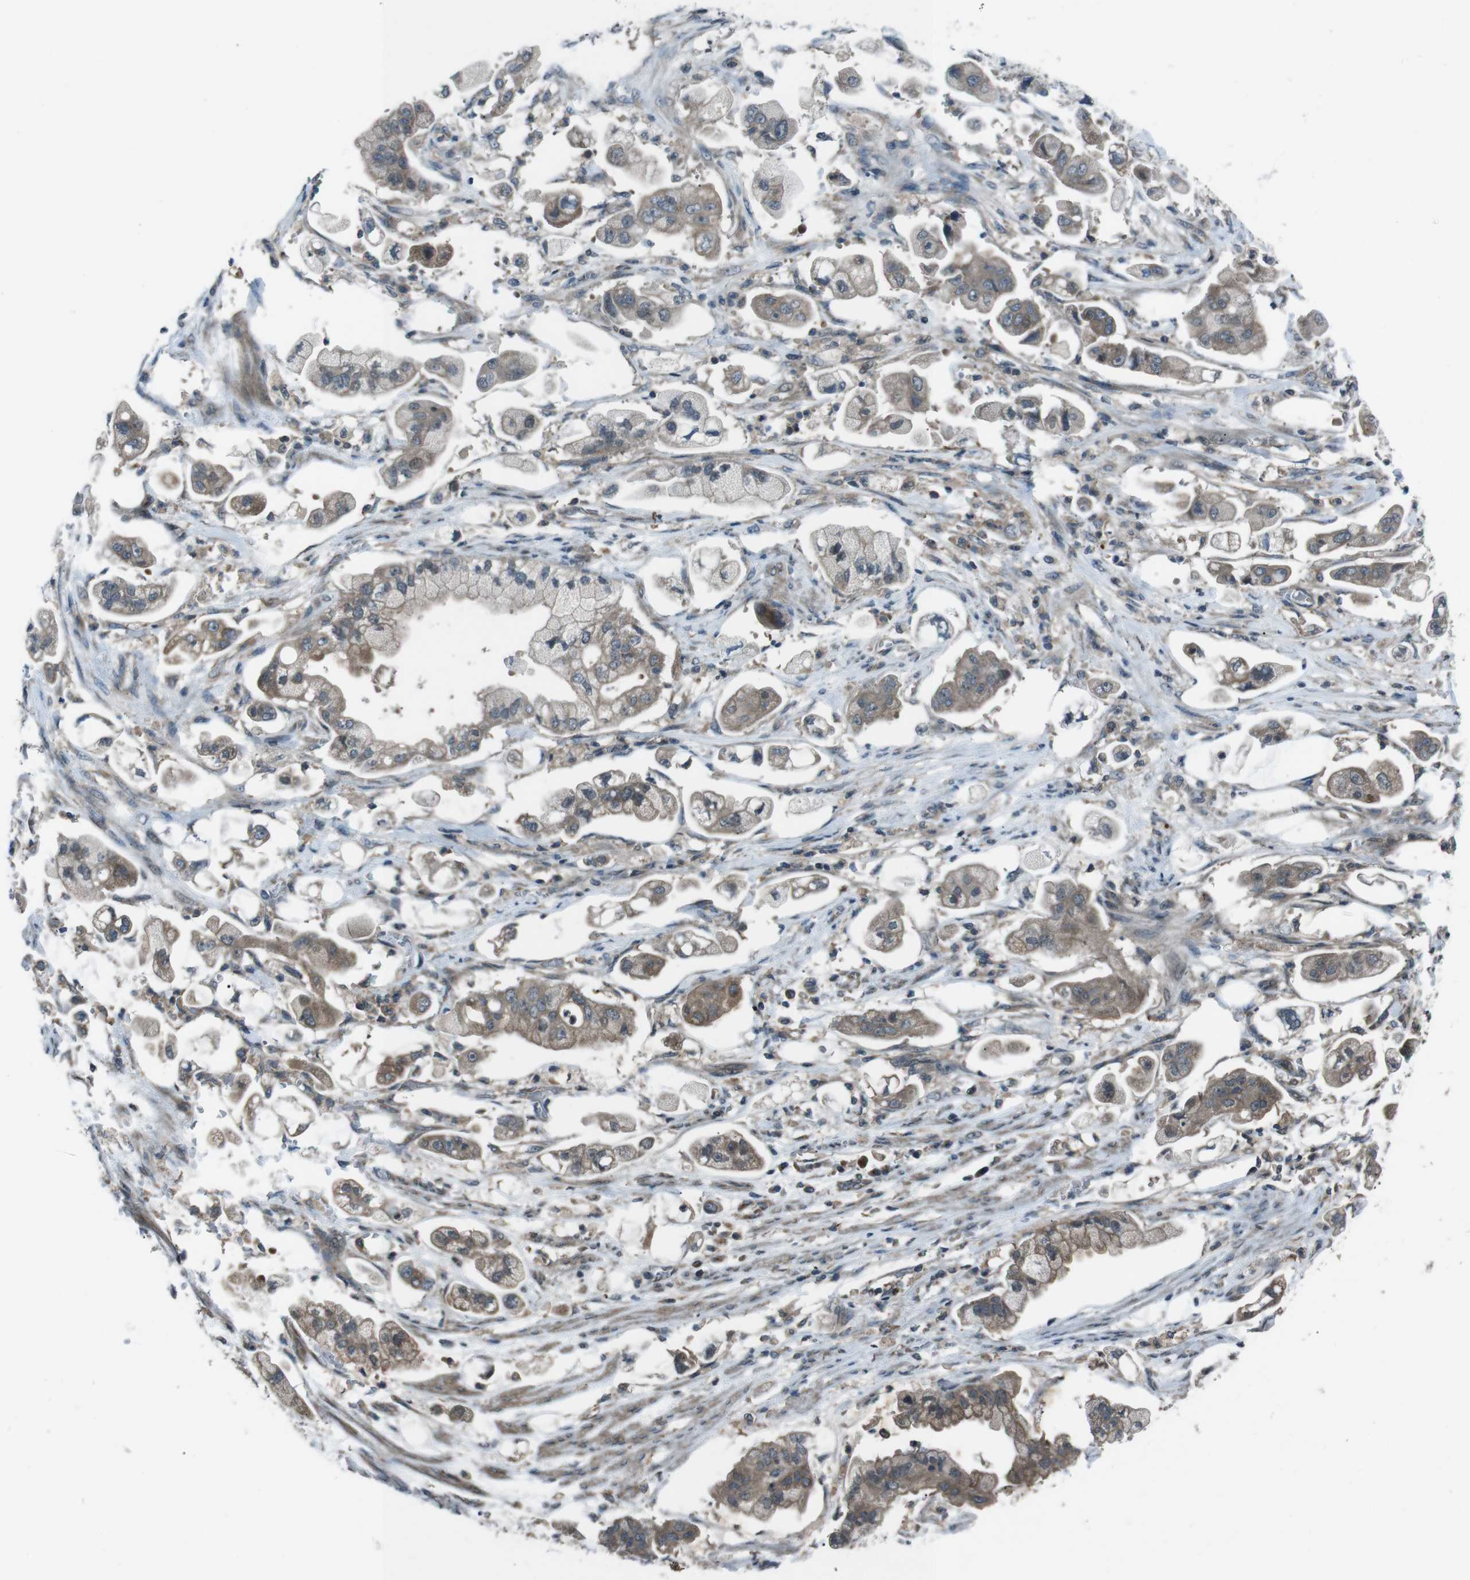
{"staining": {"intensity": "moderate", "quantity": ">75%", "location": "cytoplasmic/membranous"}, "tissue": "stomach cancer", "cell_type": "Tumor cells", "image_type": "cancer", "snomed": [{"axis": "morphology", "description": "Adenocarcinoma, NOS"}, {"axis": "topography", "description": "Stomach"}], "caption": "Immunohistochemical staining of stomach cancer shows medium levels of moderate cytoplasmic/membranous protein positivity in about >75% of tumor cells.", "gene": "SLC27A4", "patient": {"sex": "male", "age": 62}}